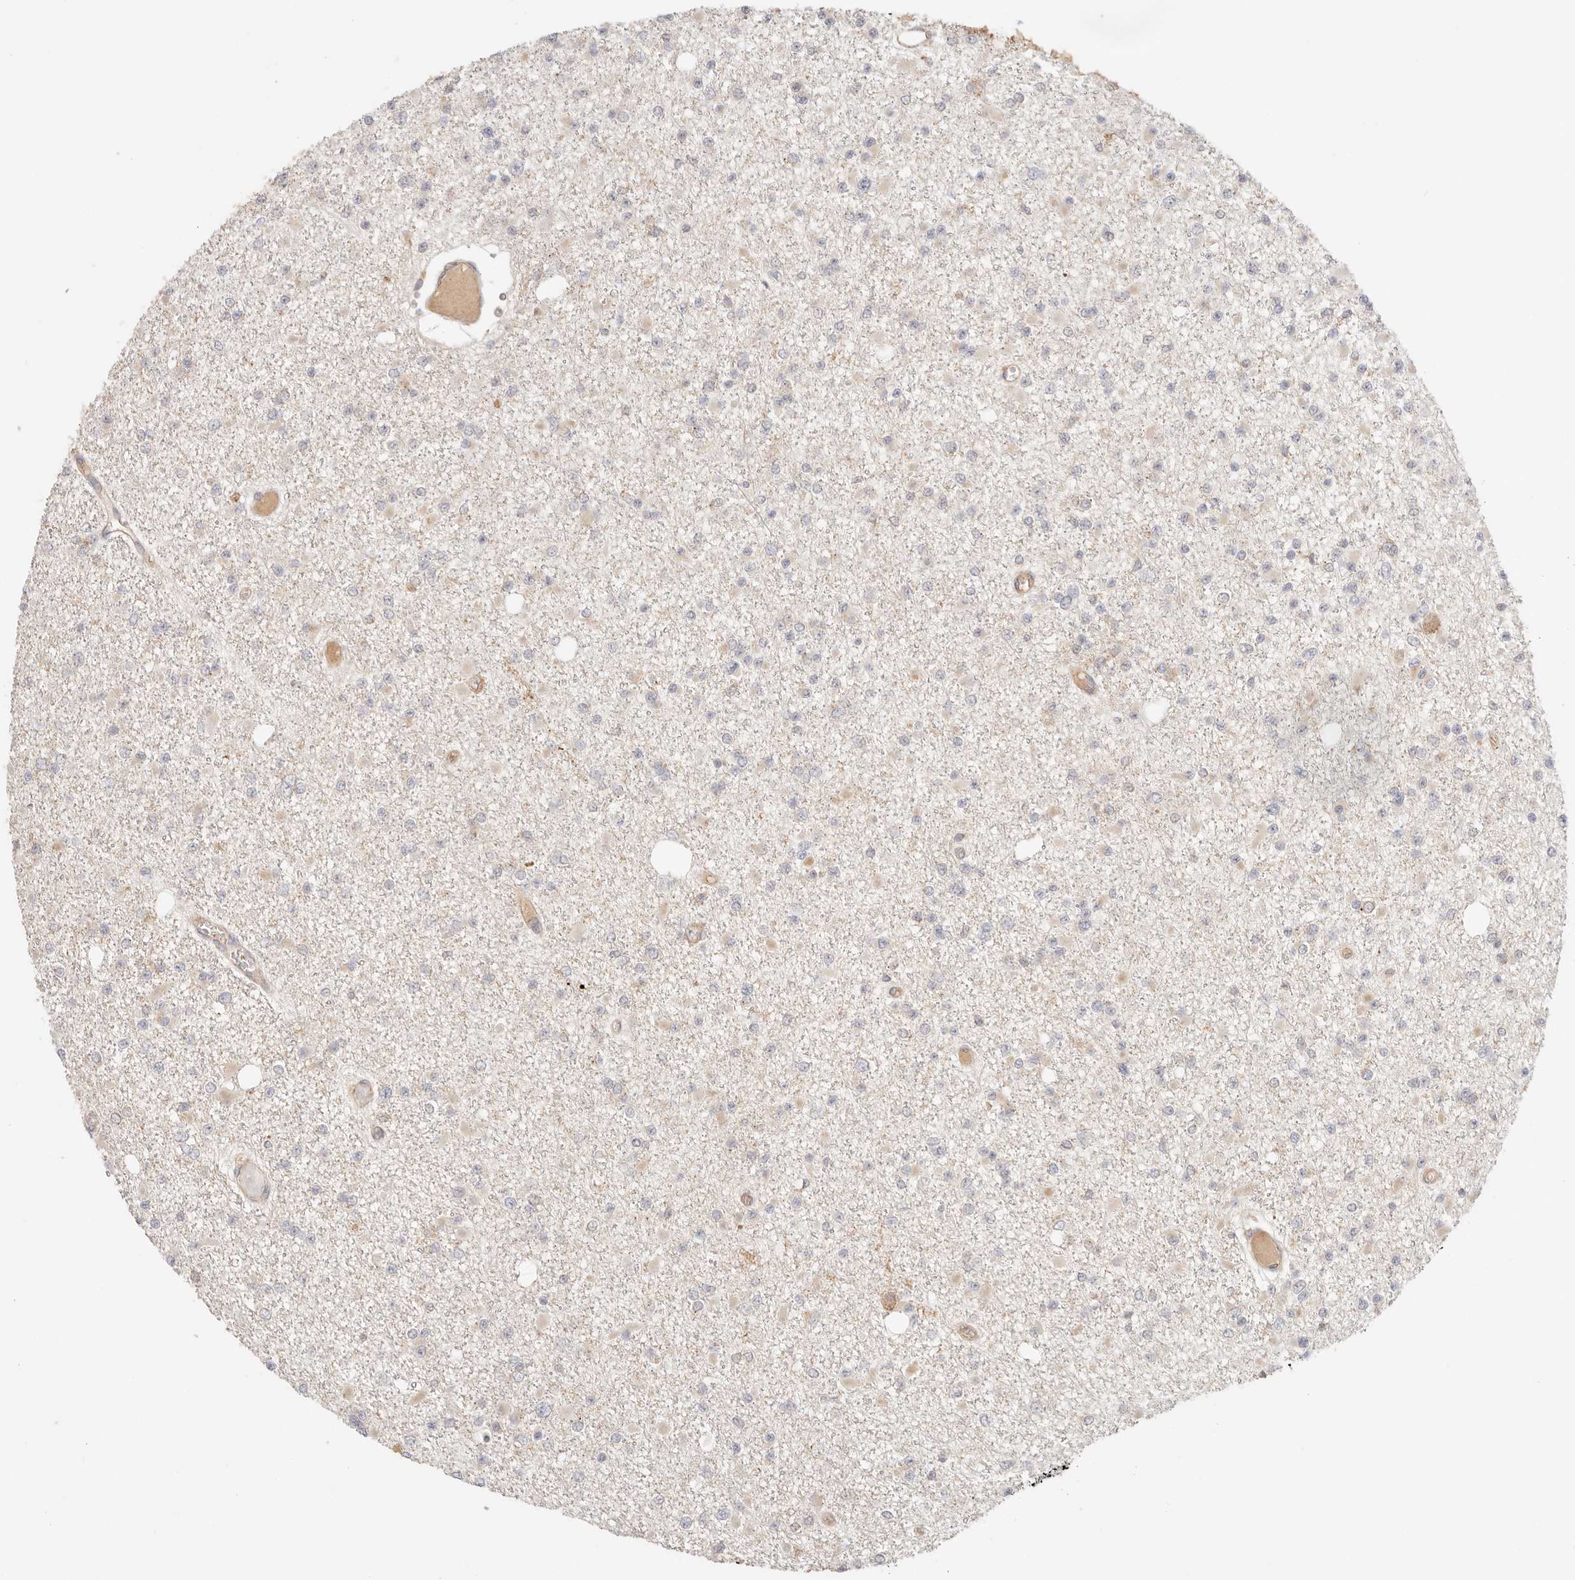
{"staining": {"intensity": "negative", "quantity": "none", "location": "none"}, "tissue": "glioma", "cell_type": "Tumor cells", "image_type": "cancer", "snomed": [{"axis": "morphology", "description": "Glioma, malignant, Low grade"}, {"axis": "topography", "description": "Brain"}], "caption": "Human glioma stained for a protein using immunohistochemistry (IHC) exhibits no positivity in tumor cells.", "gene": "IL1R2", "patient": {"sex": "female", "age": 22}}